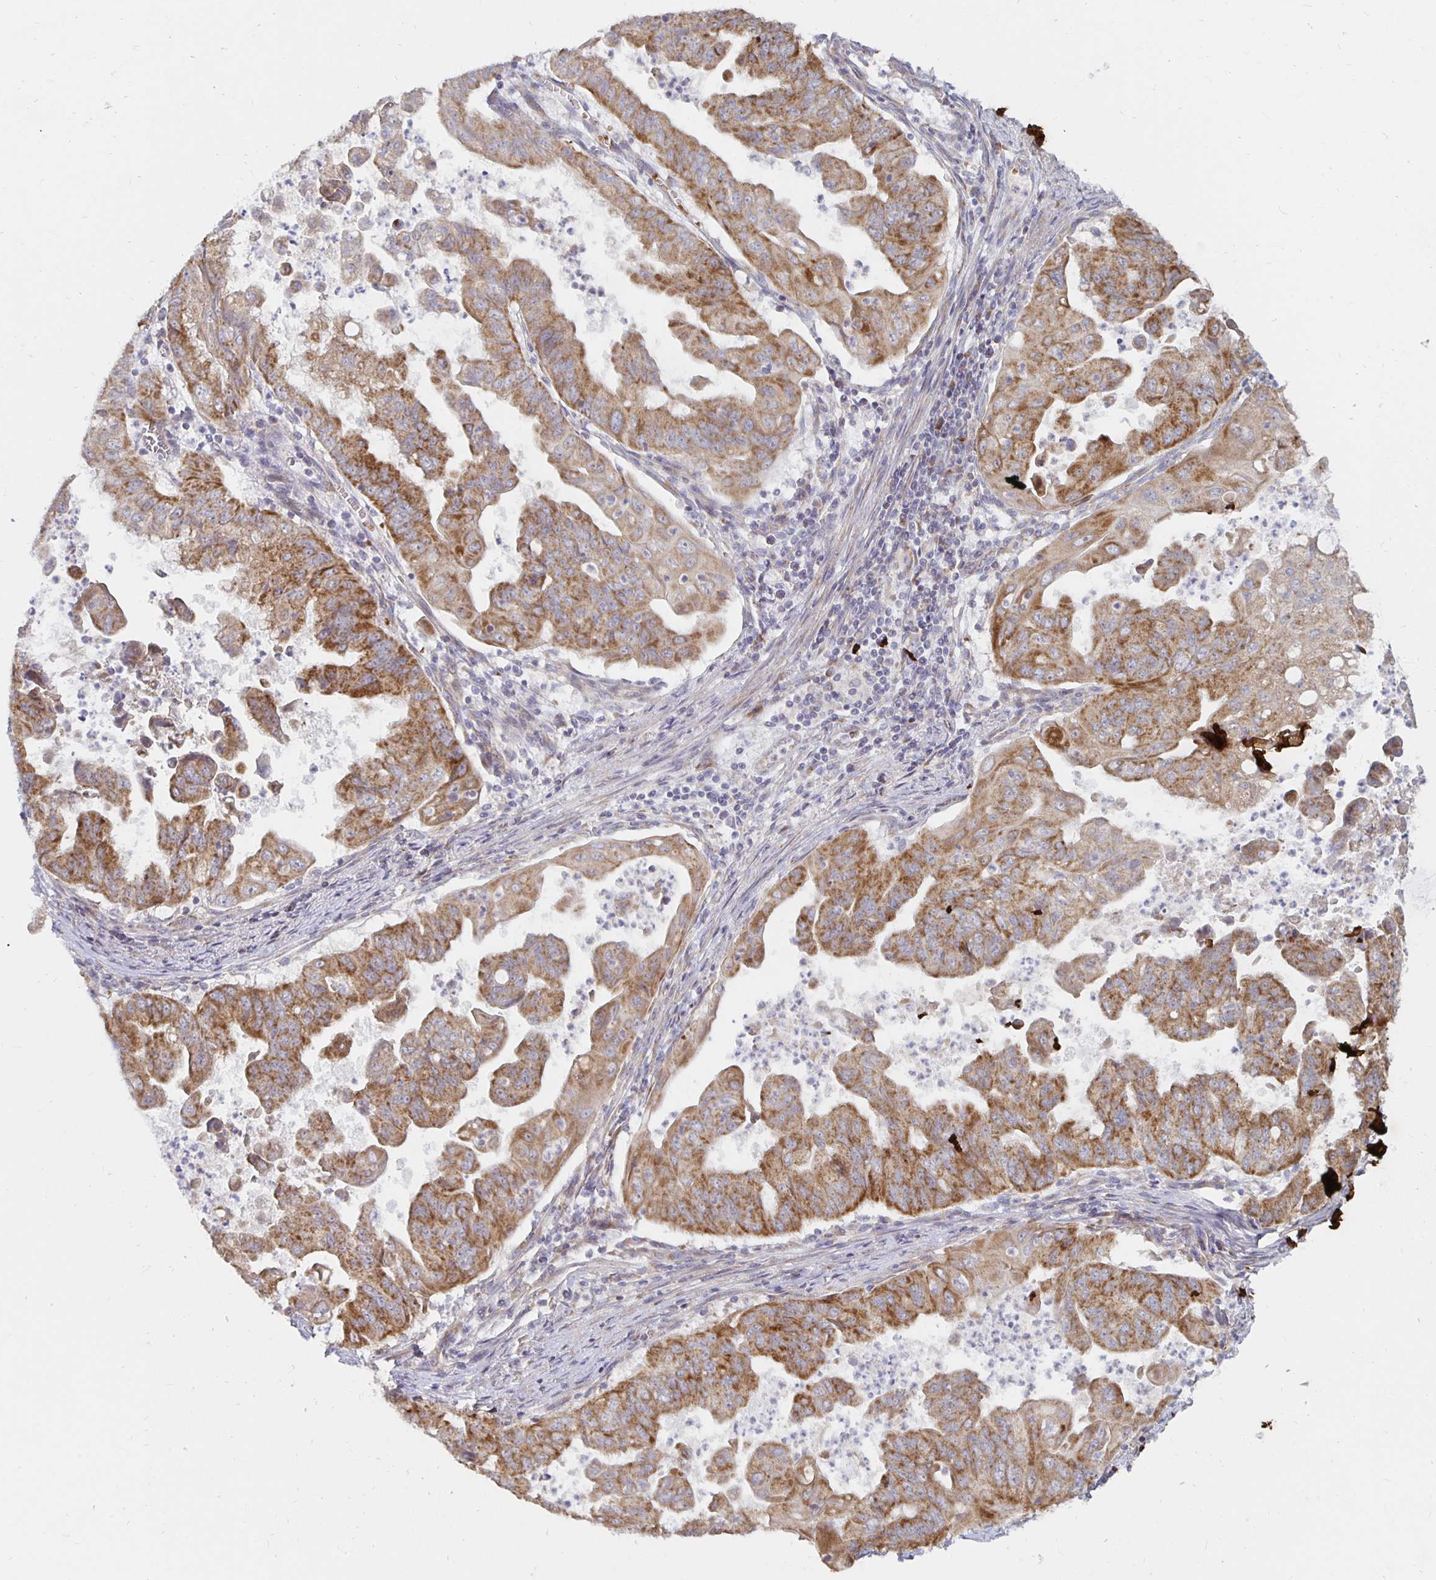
{"staining": {"intensity": "moderate", "quantity": ">75%", "location": "cytoplasmic/membranous"}, "tissue": "stomach cancer", "cell_type": "Tumor cells", "image_type": "cancer", "snomed": [{"axis": "morphology", "description": "Adenocarcinoma, NOS"}, {"axis": "topography", "description": "Stomach, upper"}], "caption": "Immunohistochemical staining of stomach adenocarcinoma demonstrates medium levels of moderate cytoplasmic/membranous protein expression in about >75% of tumor cells.", "gene": "MRPL28", "patient": {"sex": "male", "age": 80}}